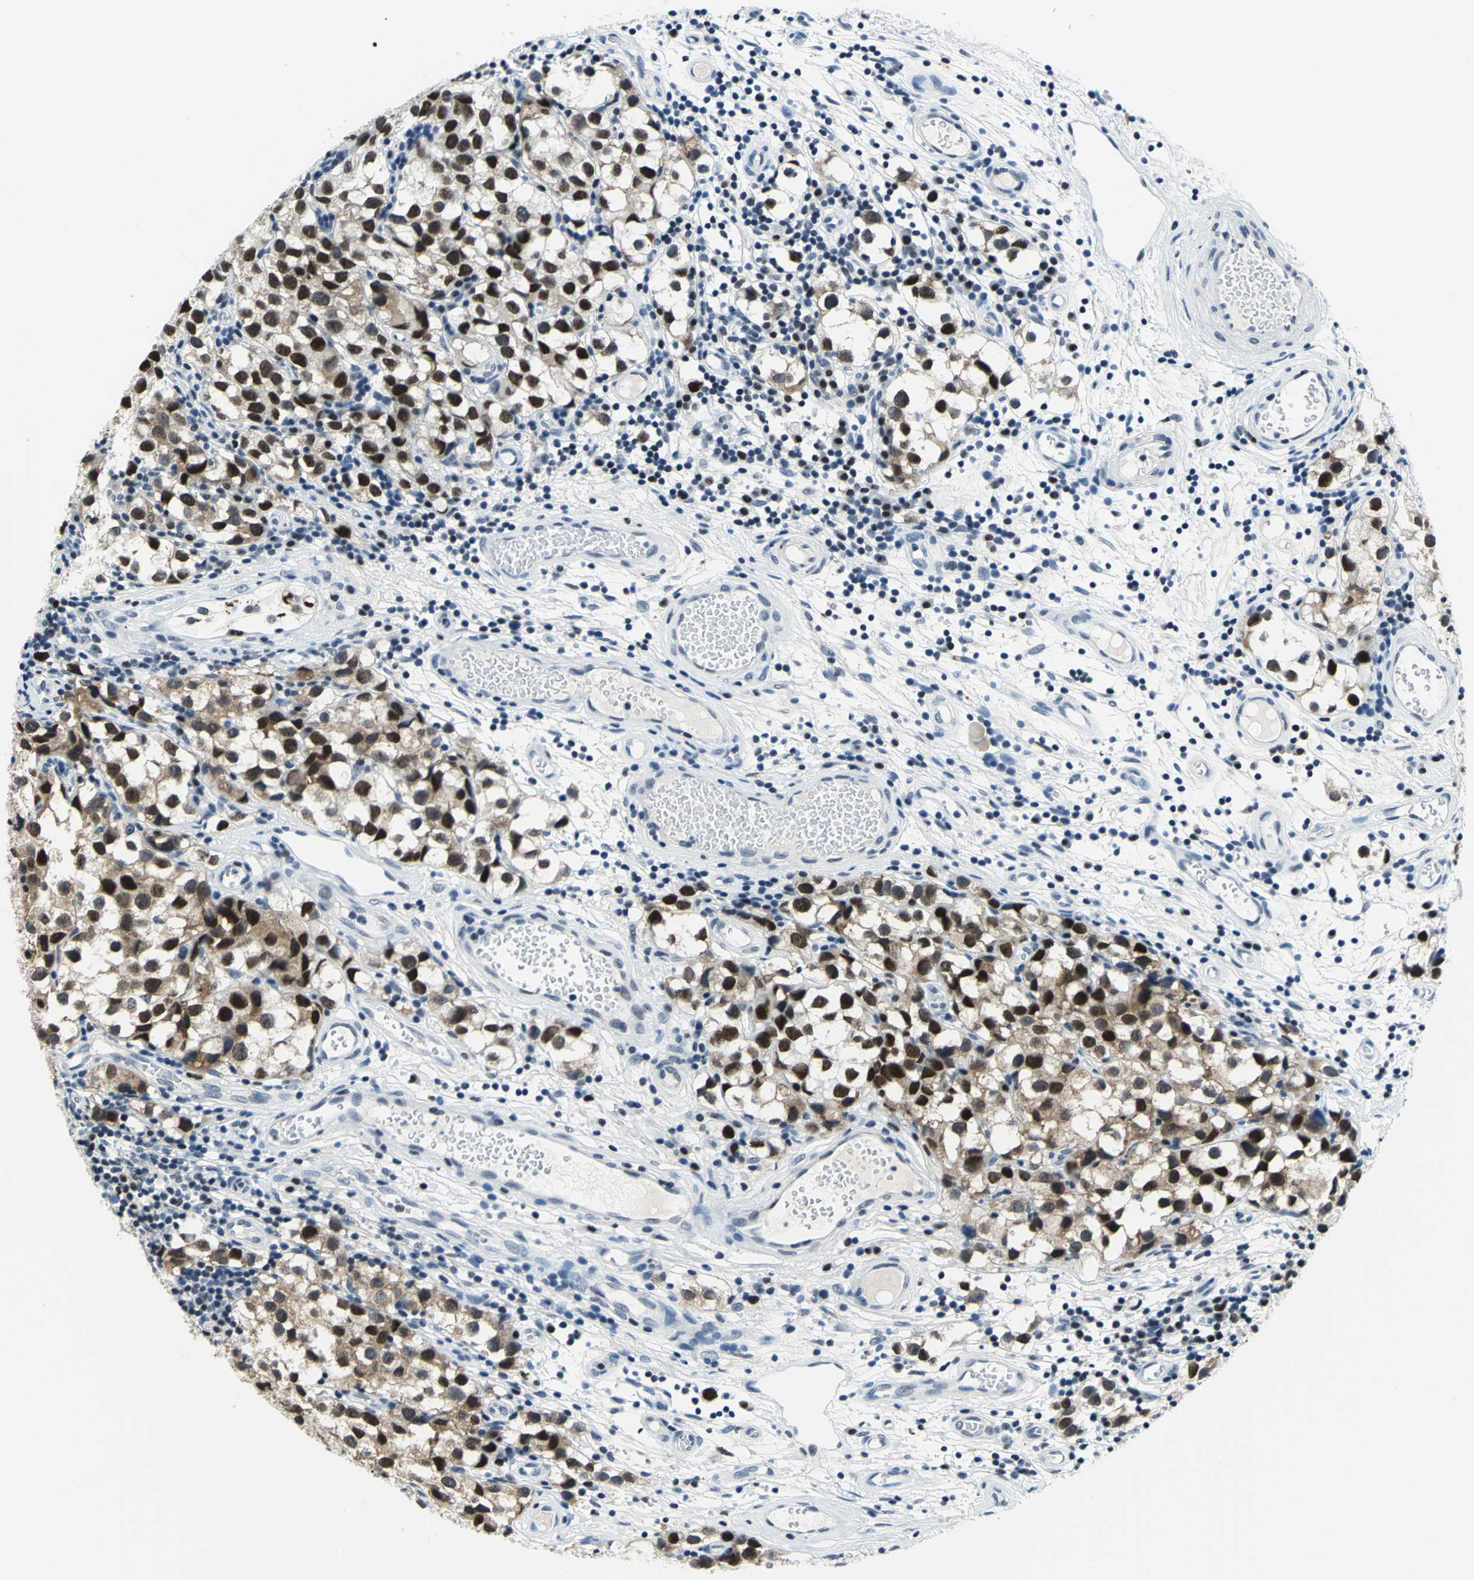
{"staining": {"intensity": "strong", "quantity": ">75%", "location": "nuclear"}, "tissue": "testis cancer", "cell_type": "Tumor cells", "image_type": "cancer", "snomed": [{"axis": "morphology", "description": "Seminoma, NOS"}, {"axis": "topography", "description": "Testis"}], "caption": "Testis cancer (seminoma) was stained to show a protein in brown. There is high levels of strong nuclear staining in about >75% of tumor cells. Nuclei are stained in blue.", "gene": "RAD17", "patient": {"sex": "male", "age": 39}}